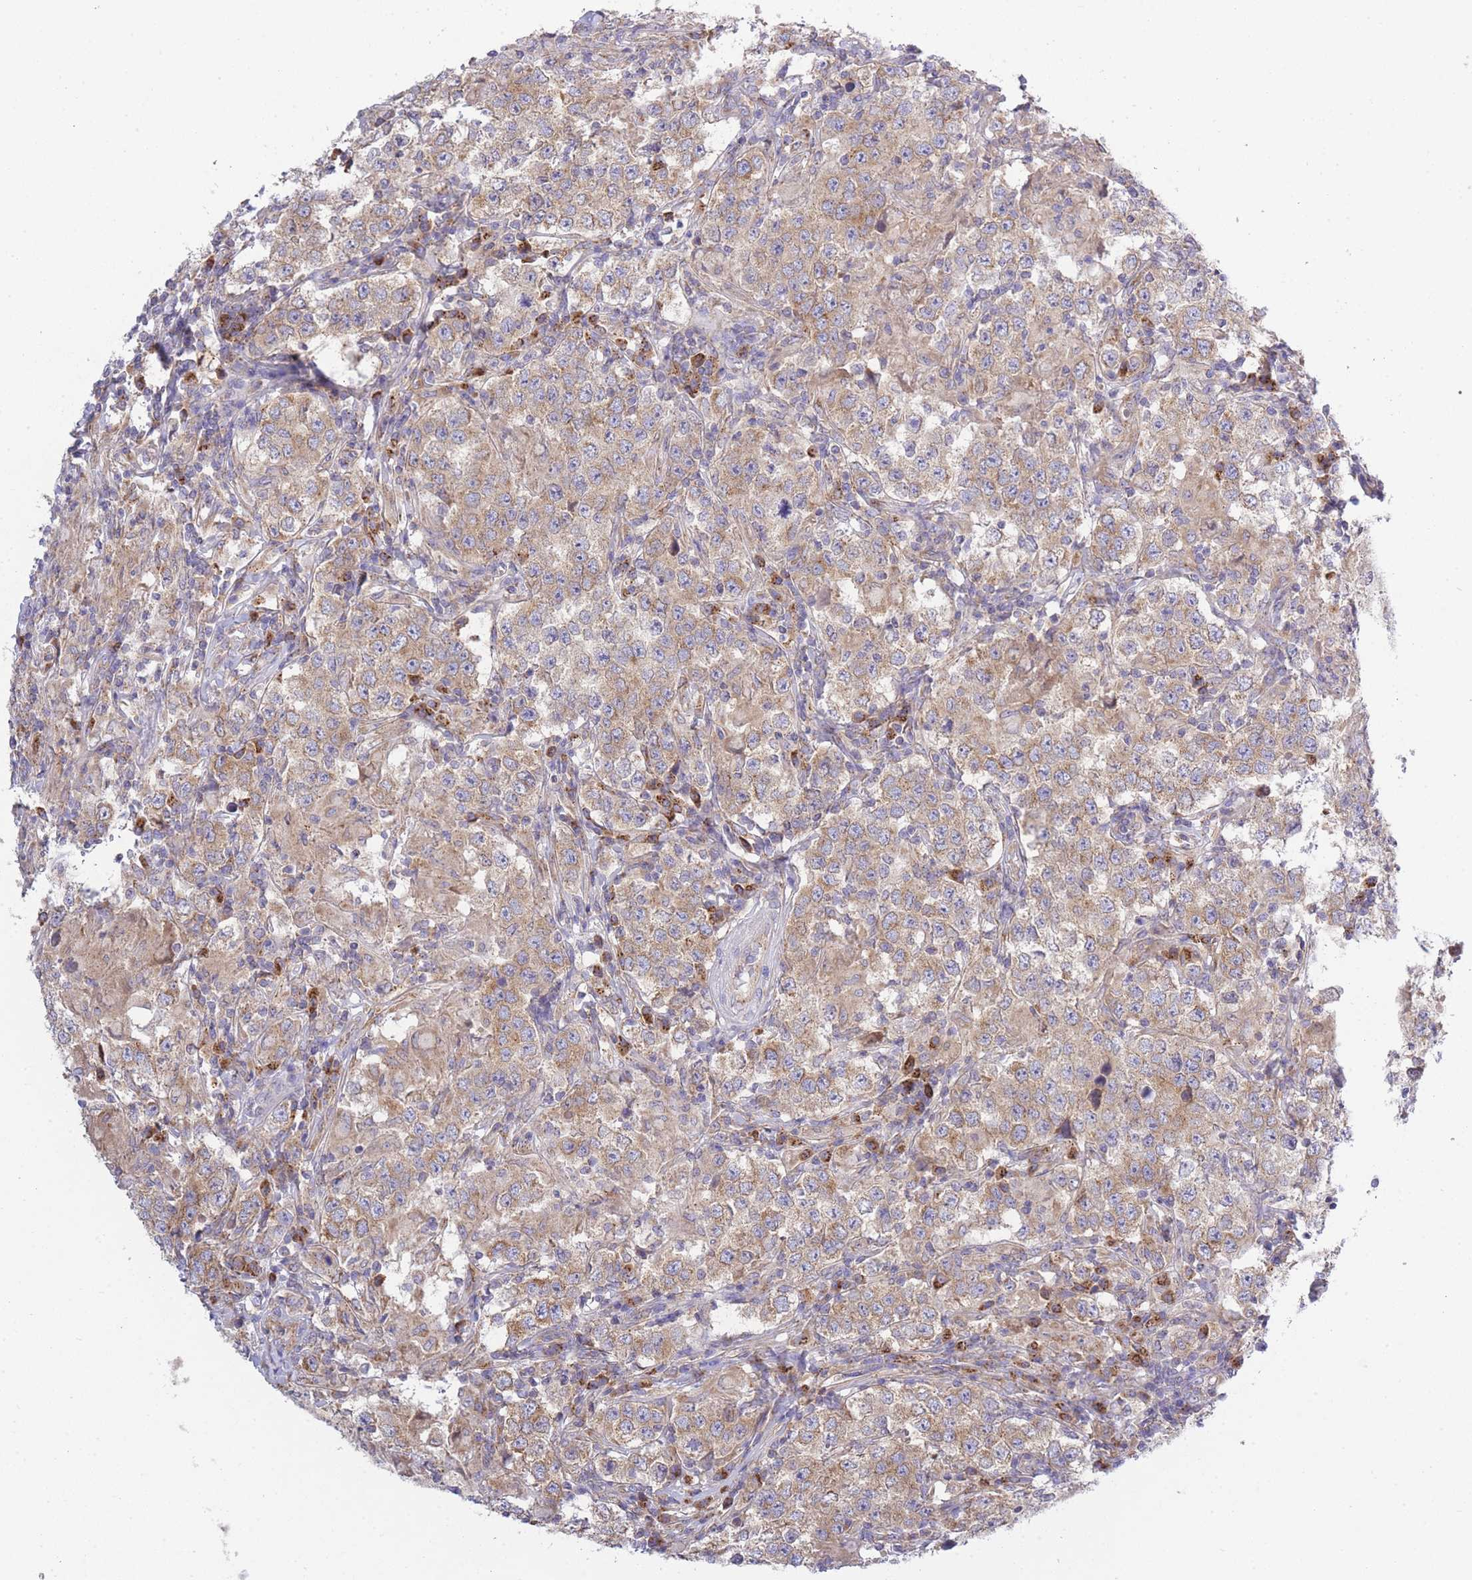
{"staining": {"intensity": "moderate", "quantity": "25%-75%", "location": "cytoplasmic/membranous"}, "tissue": "testis cancer", "cell_type": "Tumor cells", "image_type": "cancer", "snomed": [{"axis": "morphology", "description": "Seminoma, NOS"}, {"axis": "morphology", "description": "Carcinoma, Embryonal, NOS"}, {"axis": "topography", "description": "Testis"}], "caption": "Testis cancer stained for a protein (brown) displays moderate cytoplasmic/membranous positive expression in approximately 25%-75% of tumor cells.", "gene": "COPG2", "patient": {"sex": "male", "age": 41}}